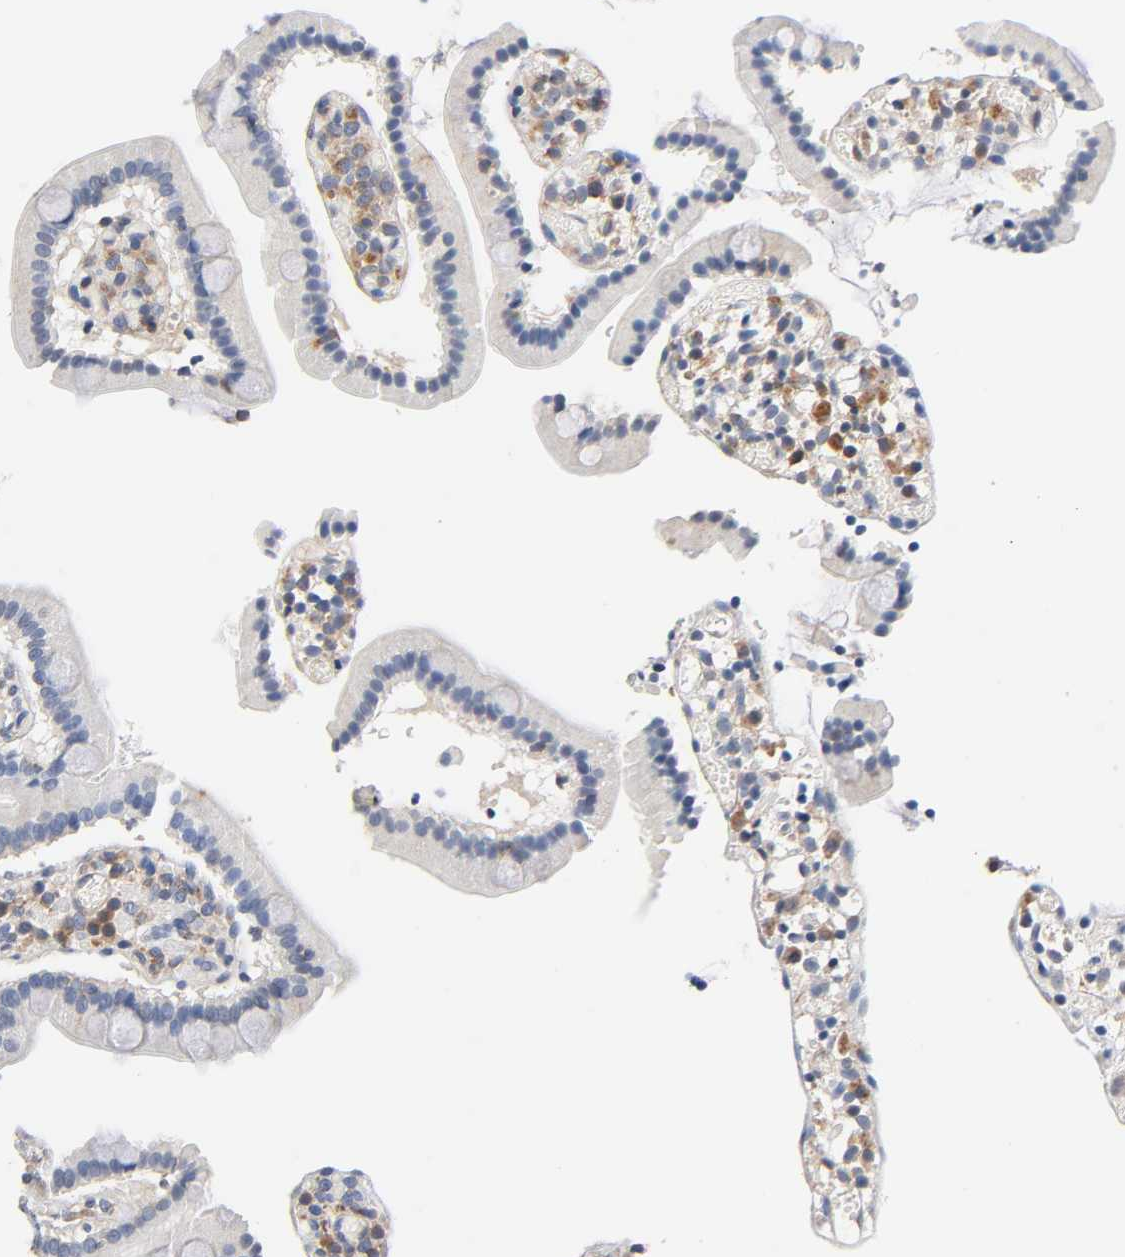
{"staining": {"intensity": "weak", "quantity": "25%-75%", "location": "cytoplasmic/membranous"}, "tissue": "duodenum", "cell_type": "Glandular cells", "image_type": "normal", "snomed": [{"axis": "morphology", "description": "Normal tissue, NOS"}, {"axis": "topography", "description": "Duodenum"}], "caption": "Glandular cells show weak cytoplasmic/membranous expression in approximately 25%-75% of cells in unremarkable duodenum. (DAB (3,3'-diaminobenzidine) IHC, brown staining for protein, blue staining for nuclei).", "gene": "MALT1", "patient": {"sex": "female", "age": 53}}